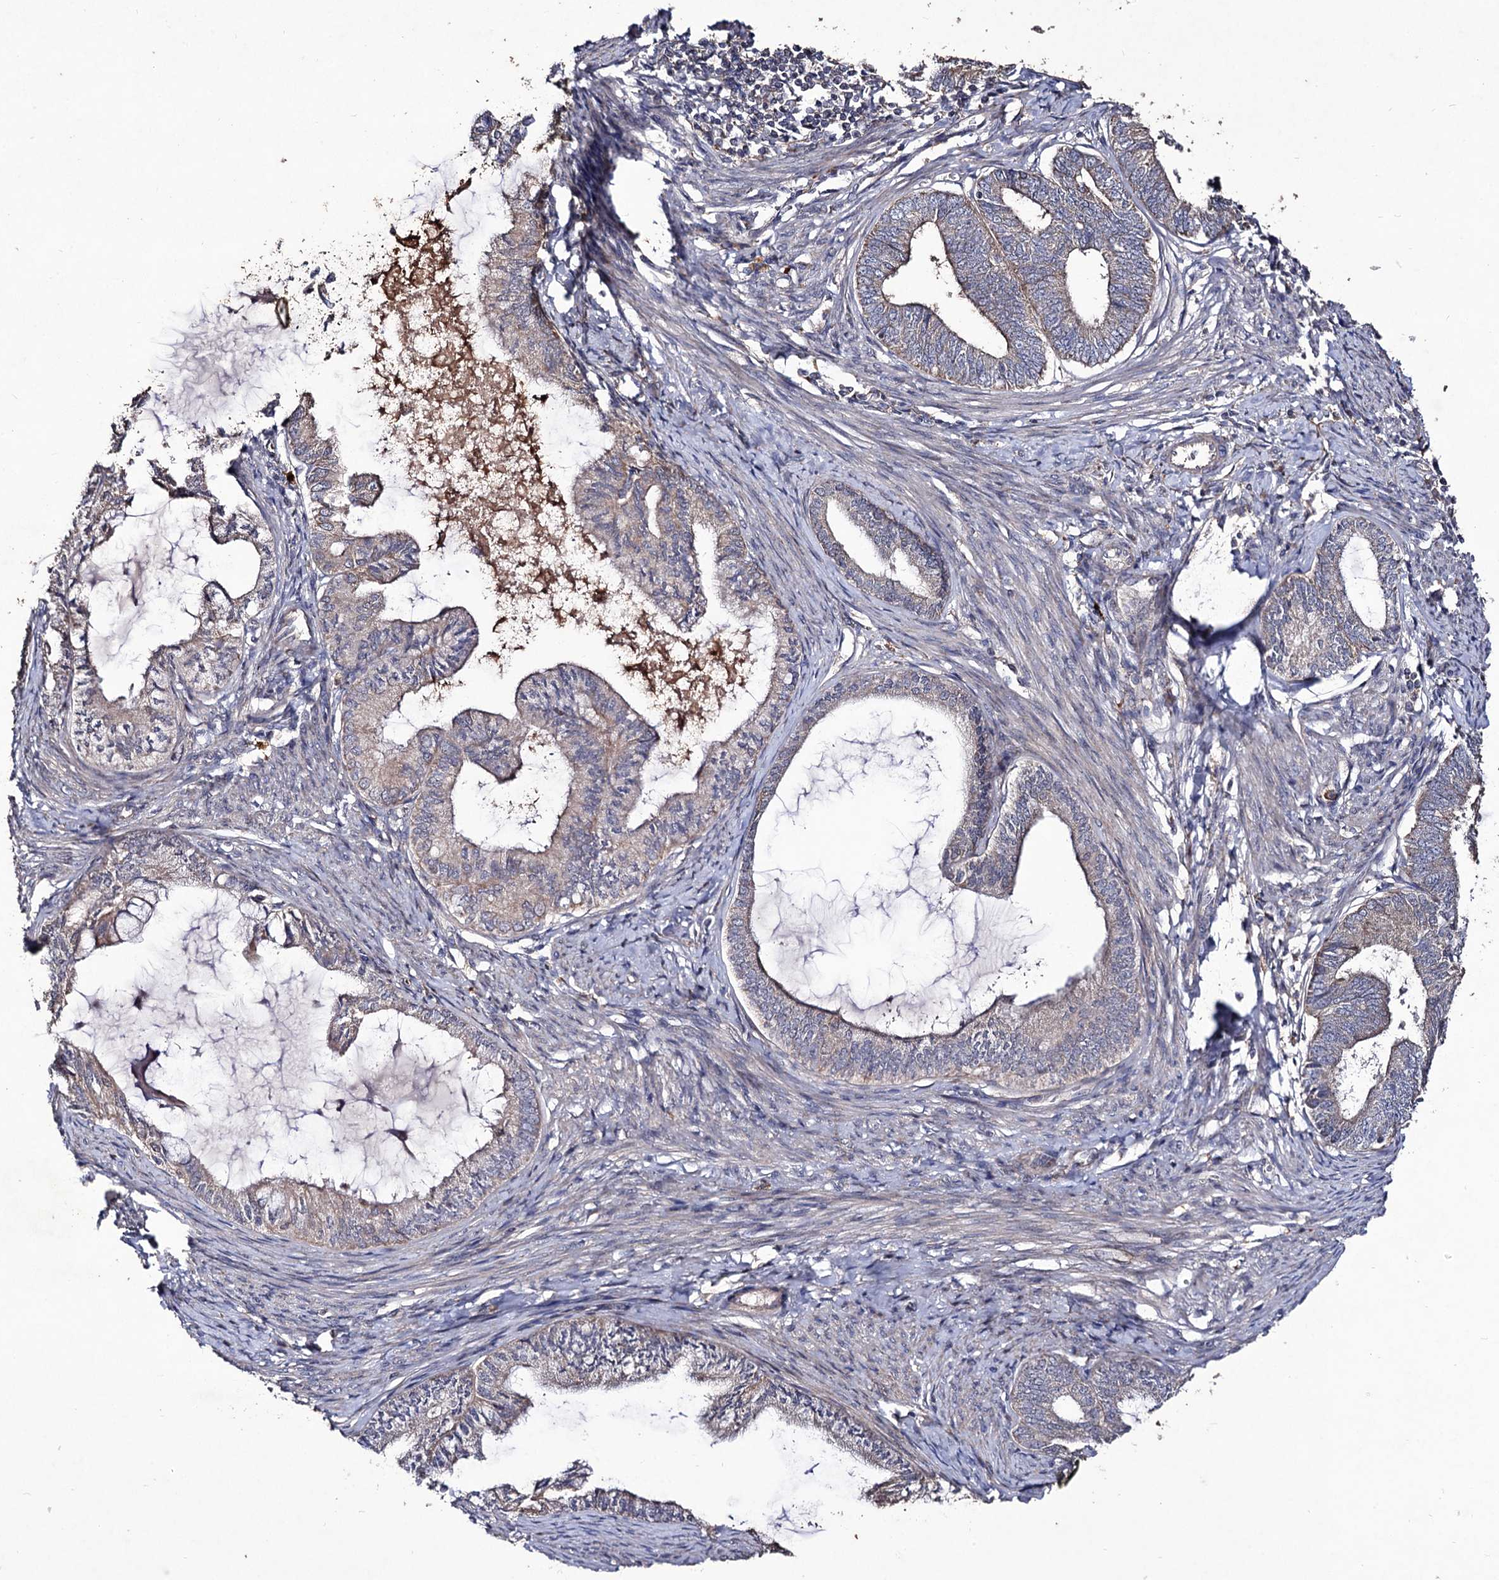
{"staining": {"intensity": "weak", "quantity": "<25%", "location": "cytoplasmic/membranous"}, "tissue": "endometrial cancer", "cell_type": "Tumor cells", "image_type": "cancer", "snomed": [{"axis": "morphology", "description": "Adenocarcinoma, NOS"}, {"axis": "topography", "description": "Endometrium"}], "caption": "An immunohistochemistry photomicrograph of endometrial adenocarcinoma is shown. There is no staining in tumor cells of endometrial adenocarcinoma.", "gene": "MYO1H", "patient": {"sex": "female", "age": 86}}